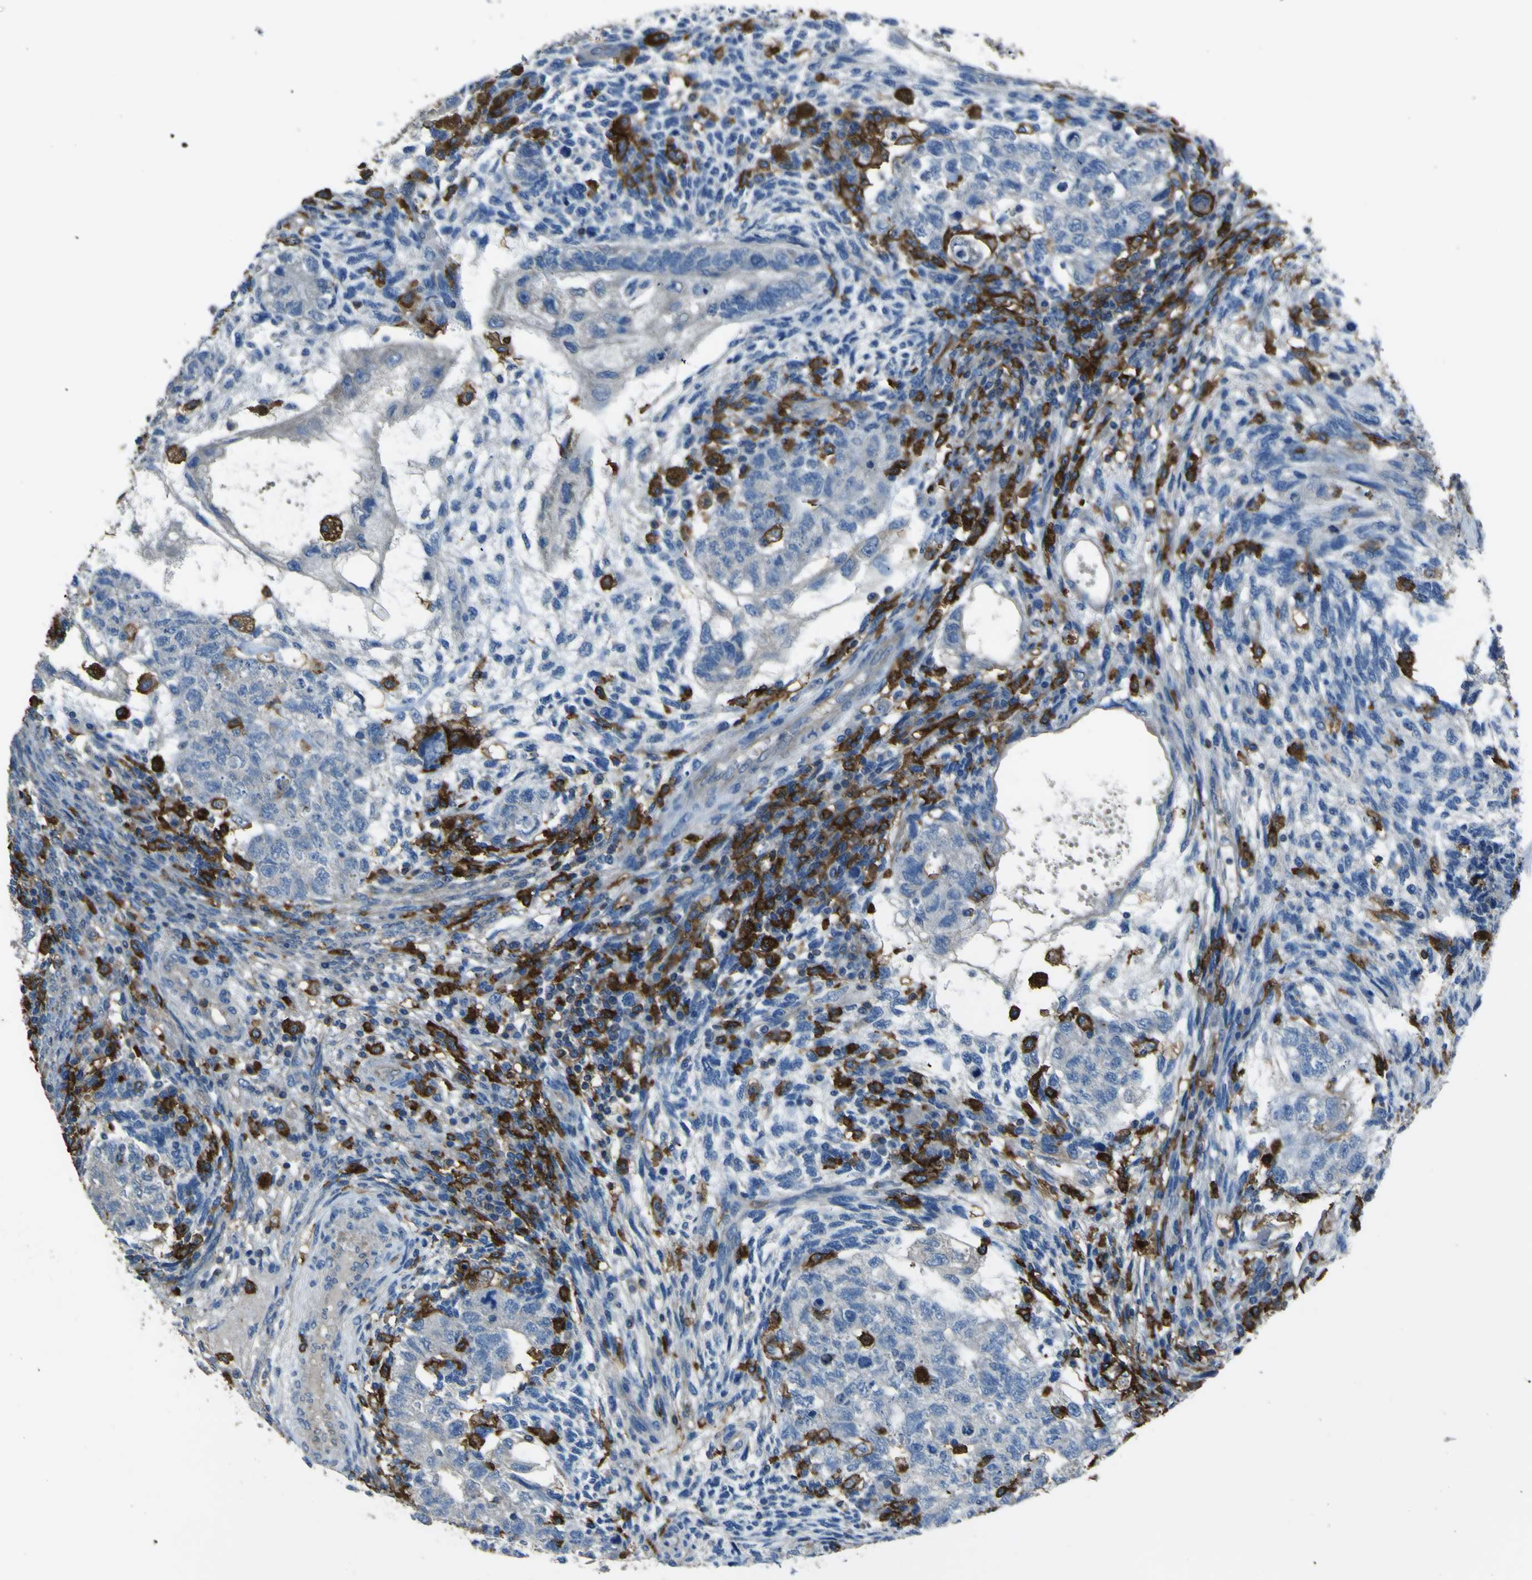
{"staining": {"intensity": "negative", "quantity": "none", "location": "none"}, "tissue": "testis cancer", "cell_type": "Tumor cells", "image_type": "cancer", "snomed": [{"axis": "morphology", "description": "Normal tissue, NOS"}, {"axis": "morphology", "description": "Carcinoma, Embryonal, NOS"}, {"axis": "topography", "description": "Testis"}], "caption": "This is an immunohistochemistry image of human testis cancer. There is no staining in tumor cells.", "gene": "LAIR1", "patient": {"sex": "male", "age": 36}}